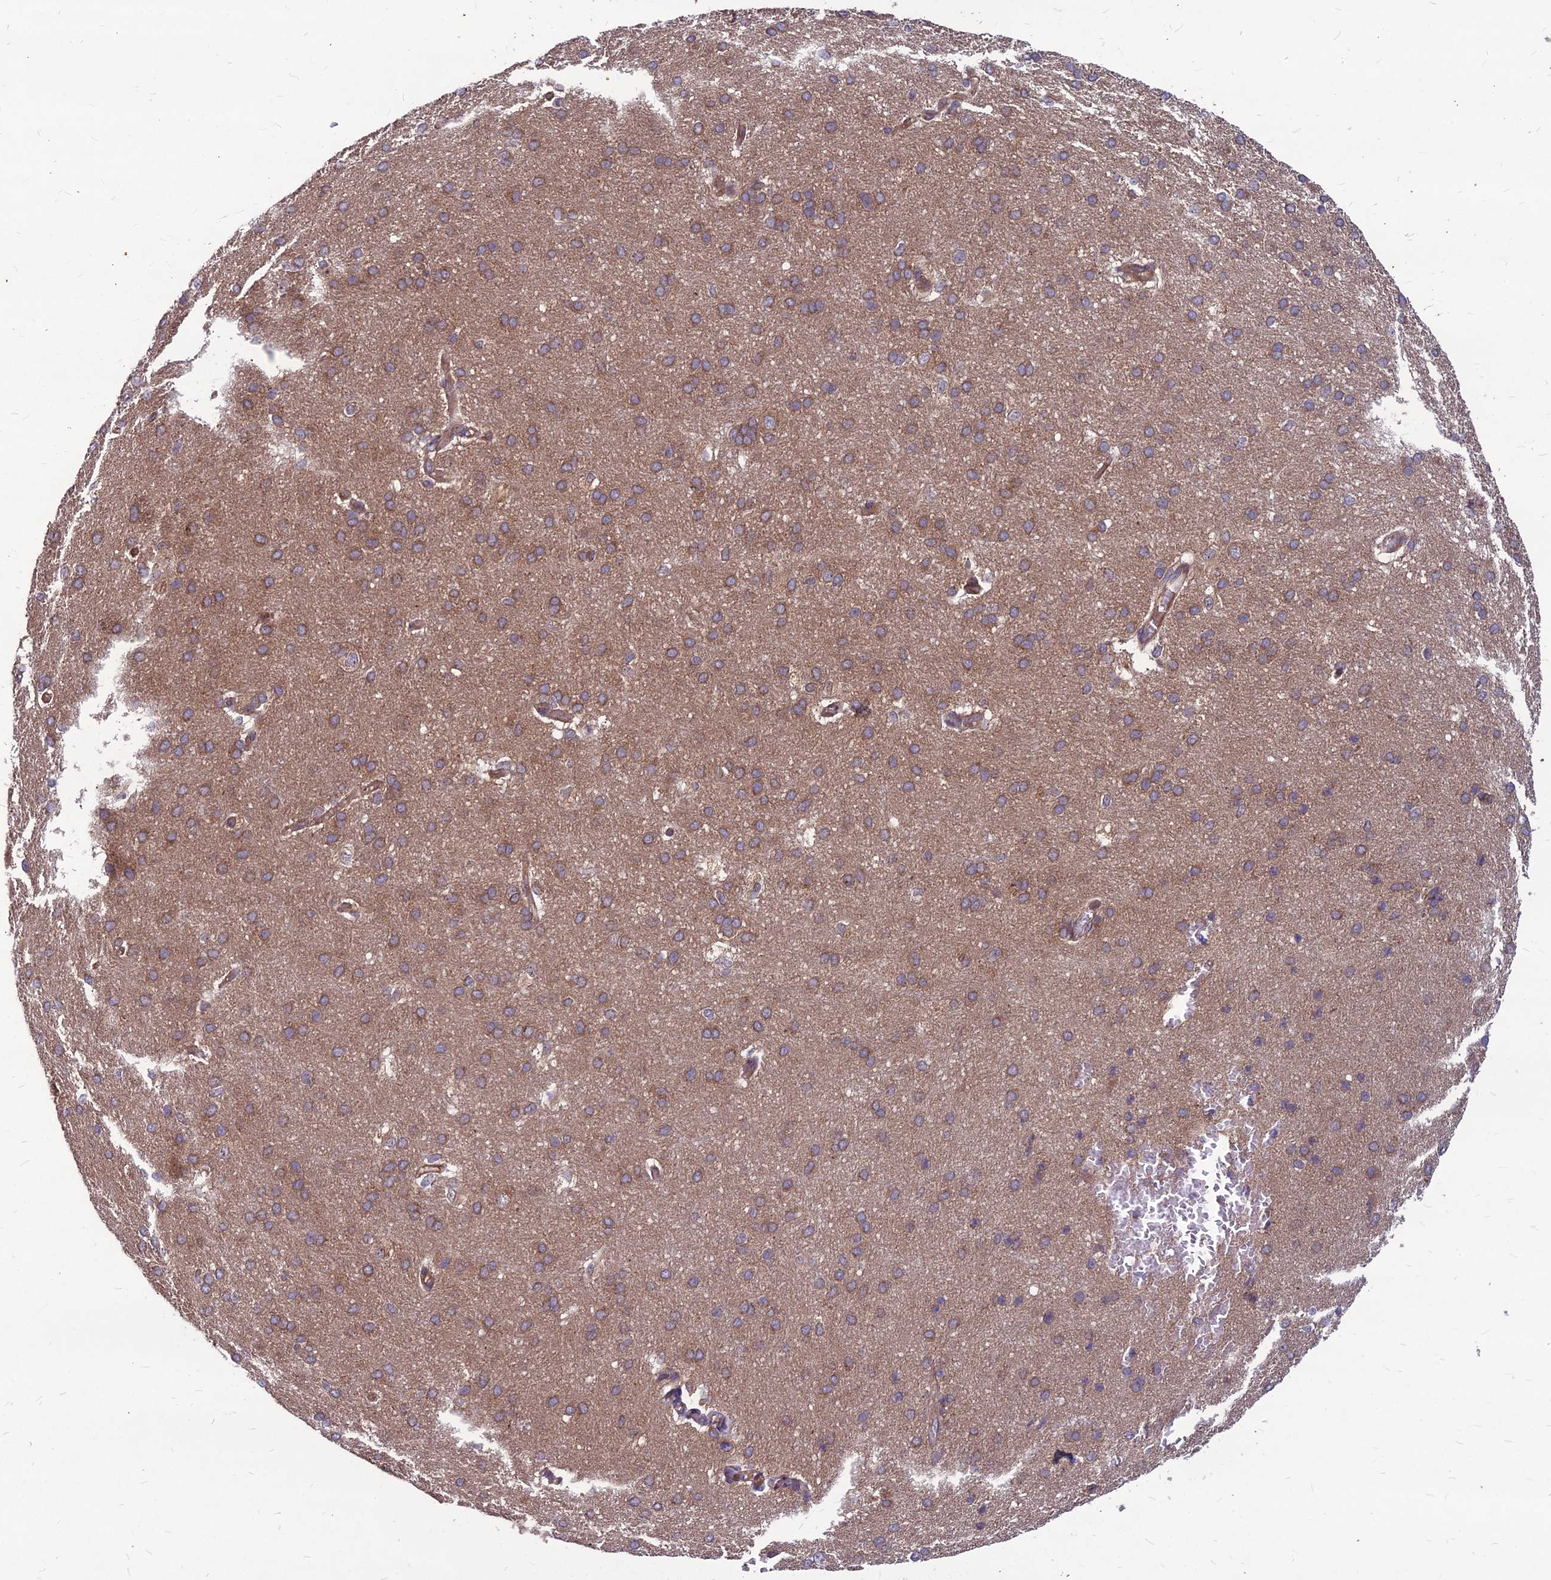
{"staining": {"intensity": "negative", "quantity": "none", "location": "none"}, "tissue": "cerebral cortex", "cell_type": "Endothelial cells", "image_type": "normal", "snomed": [{"axis": "morphology", "description": "Normal tissue, NOS"}, {"axis": "topography", "description": "Cerebral cortex"}], "caption": "The photomicrograph reveals no staining of endothelial cells in normal cerebral cortex.", "gene": "MFSD8", "patient": {"sex": "male", "age": 62}}